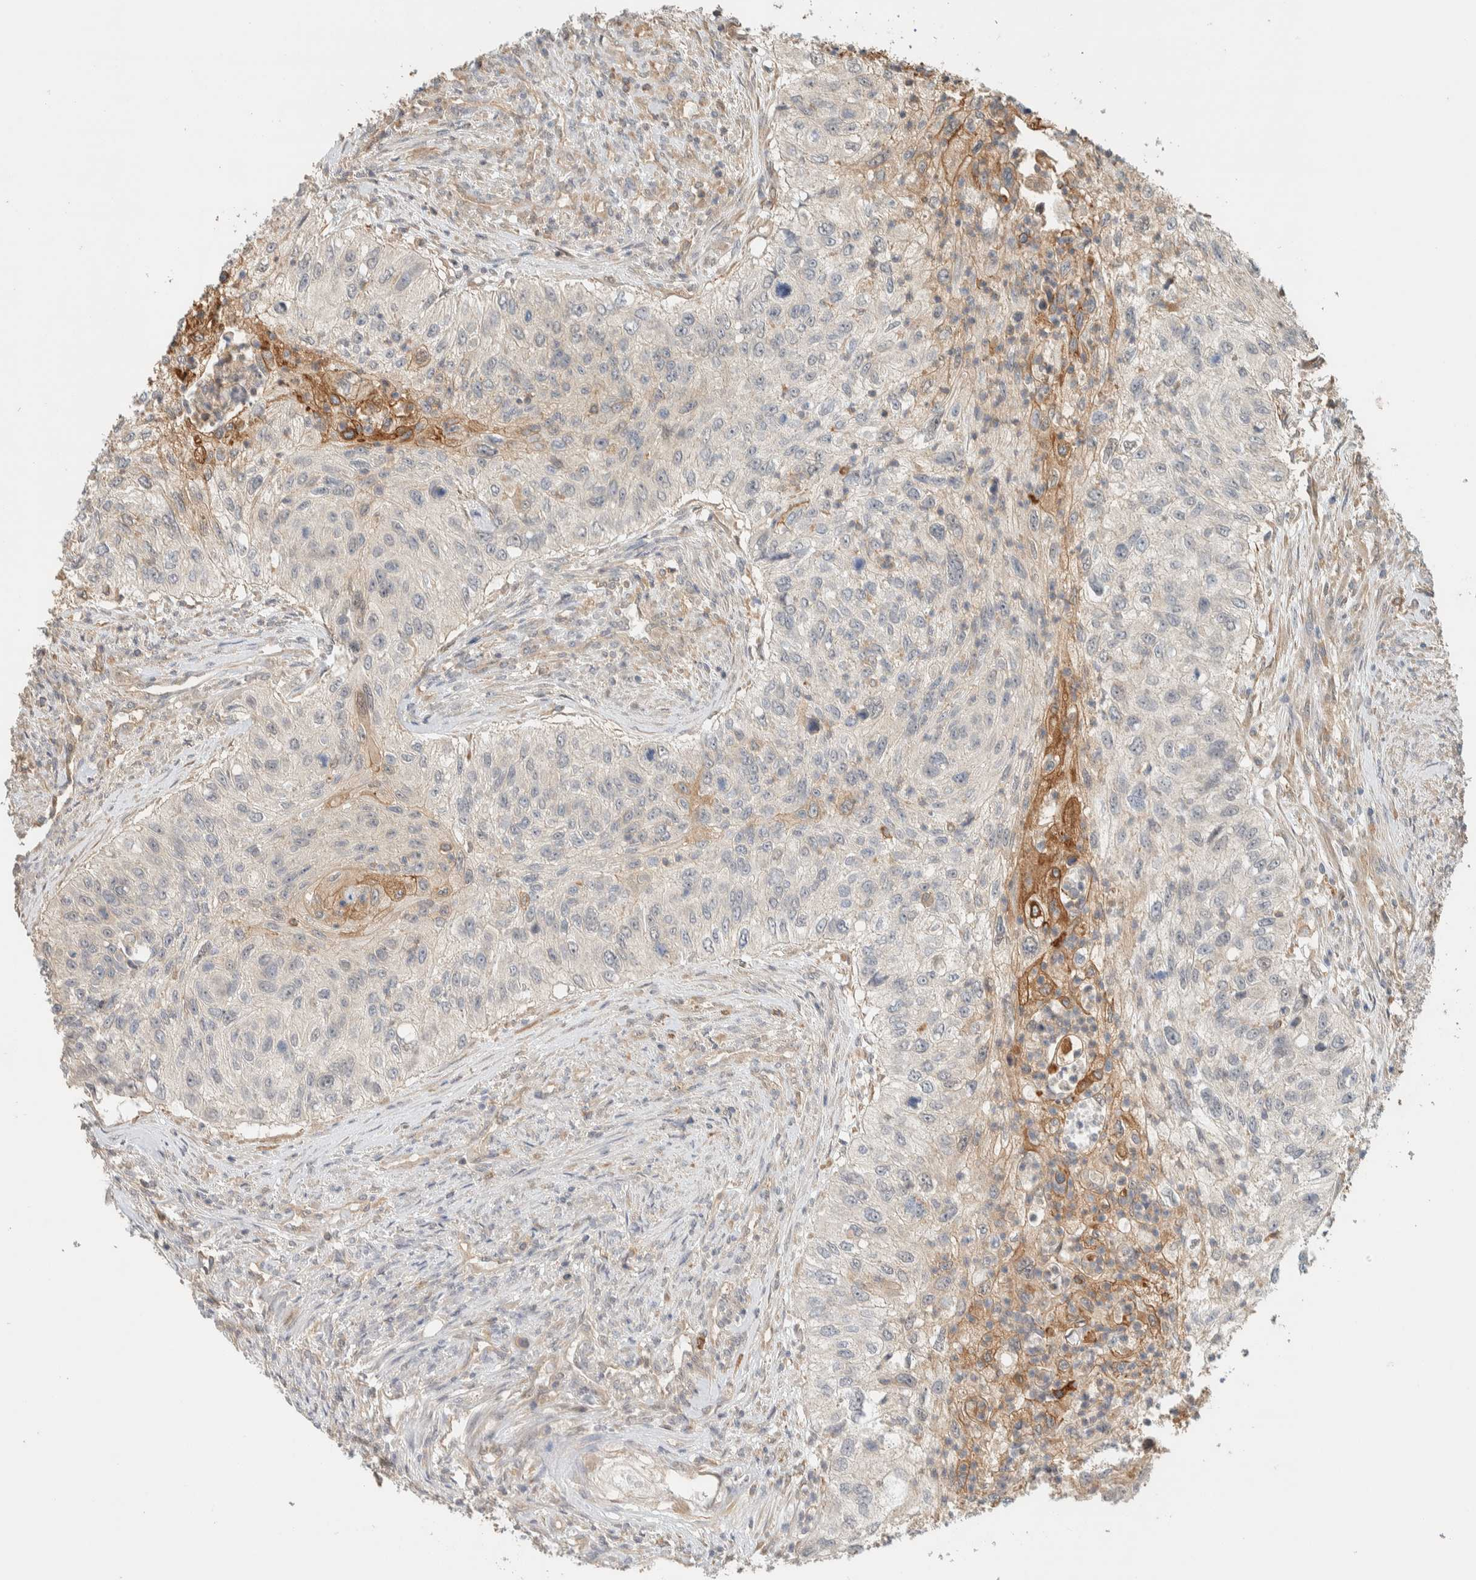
{"staining": {"intensity": "moderate", "quantity": "<25%", "location": "cytoplasmic/membranous"}, "tissue": "urothelial cancer", "cell_type": "Tumor cells", "image_type": "cancer", "snomed": [{"axis": "morphology", "description": "Urothelial carcinoma, High grade"}, {"axis": "topography", "description": "Urinary bladder"}], "caption": "A brown stain highlights moderate cytoplasmic/membranous positivity of a protein in high-grade urothelial carcinoma tumor cells.", "gene": "RAB11FIP1", "patient": {"sex": "female", "age": 60}}